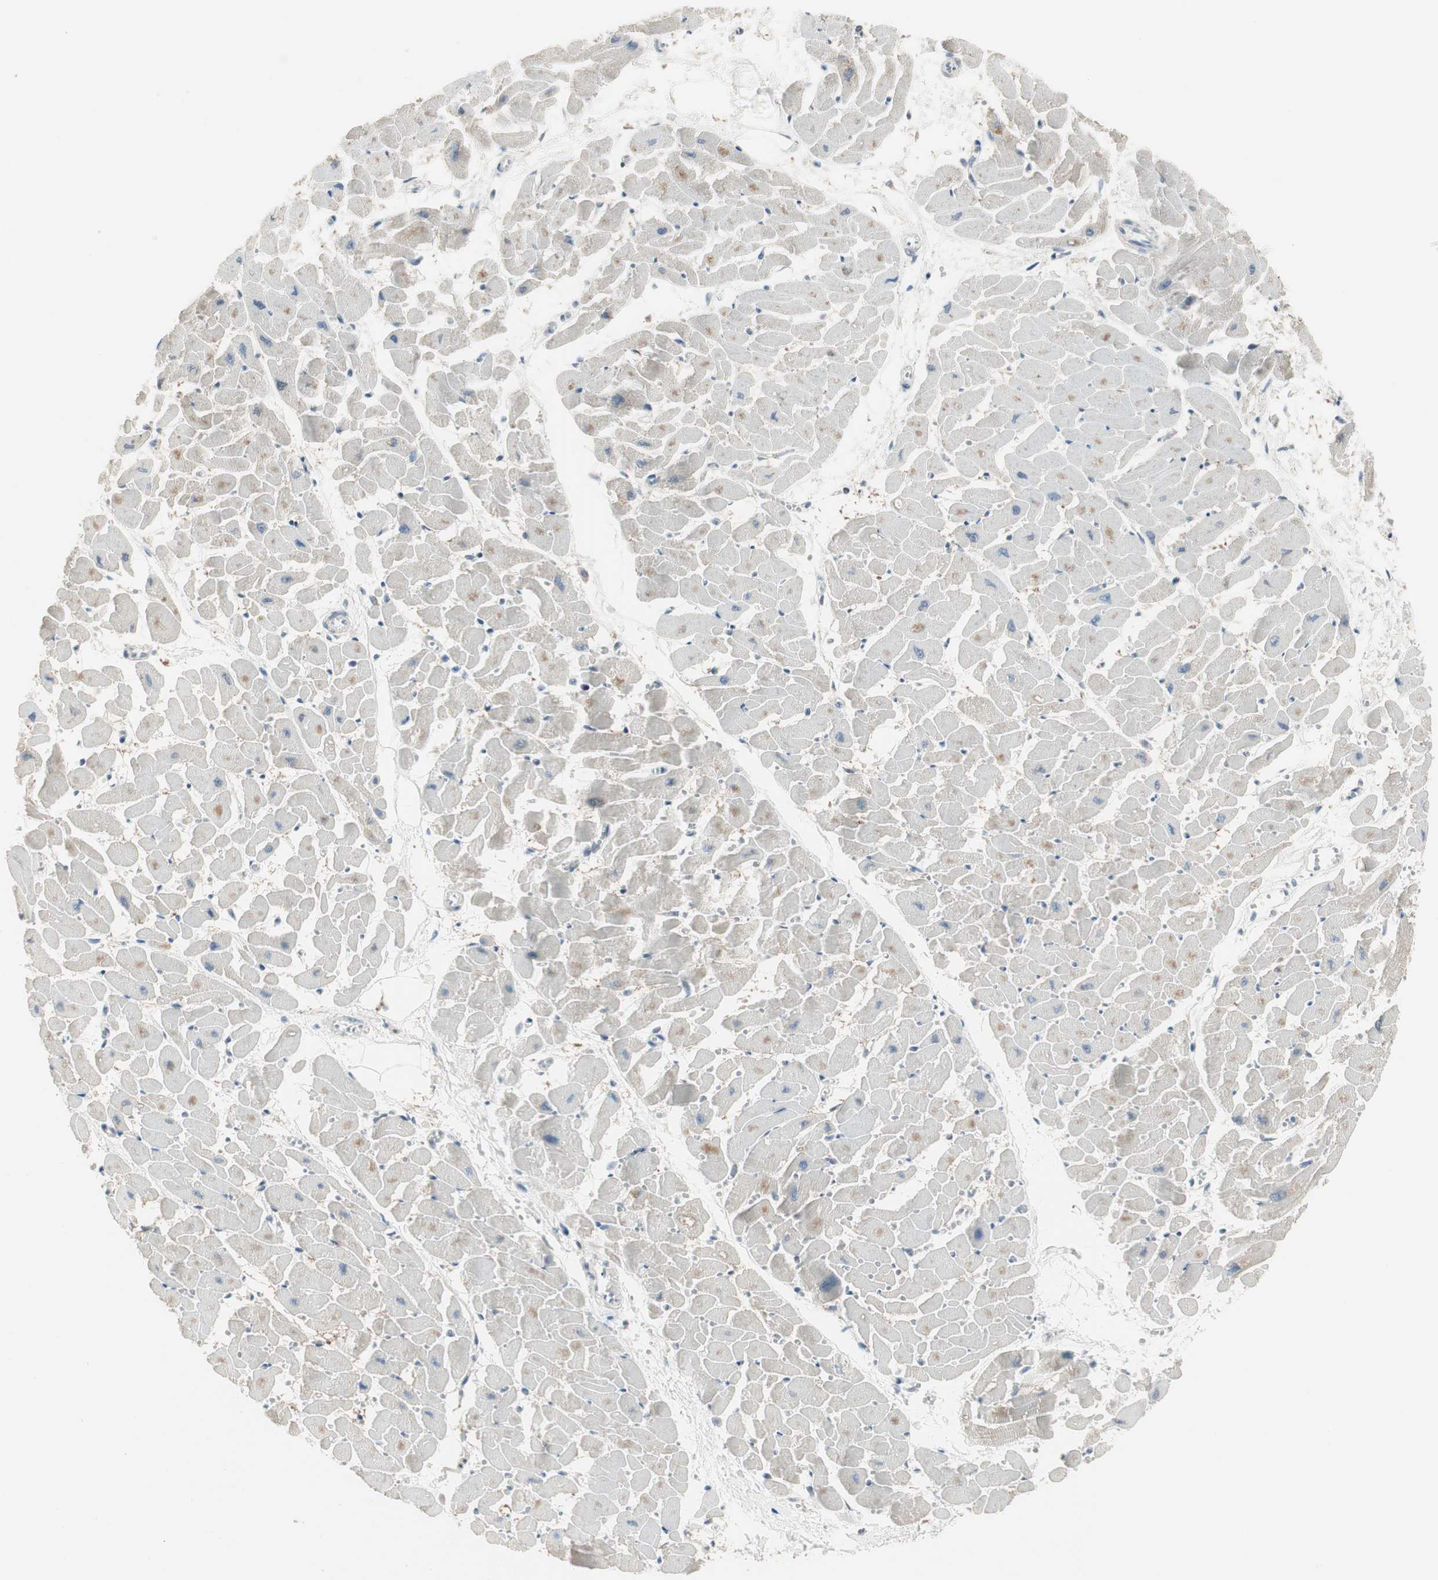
{"staining": {"intensity": "moderate", "quantity": "<25%", "location": "cytoplasmic/membranous"}, "tissue": "heart muscle", "cell_type": "Cardiomyocytes", "image_type": "normal", "snomed": [{"axis": "morphology", "description": "Normal tissue, NOS"}, {"axis": "topography", "description": "Heart"}], "caption": "Moderate cytoplasmic/membranous positivity is seen in about <25% of cardiomyocytes in benign heart muscle.", "gene": "PDZK1", "patient": {"sex": "female", "age": 19}}